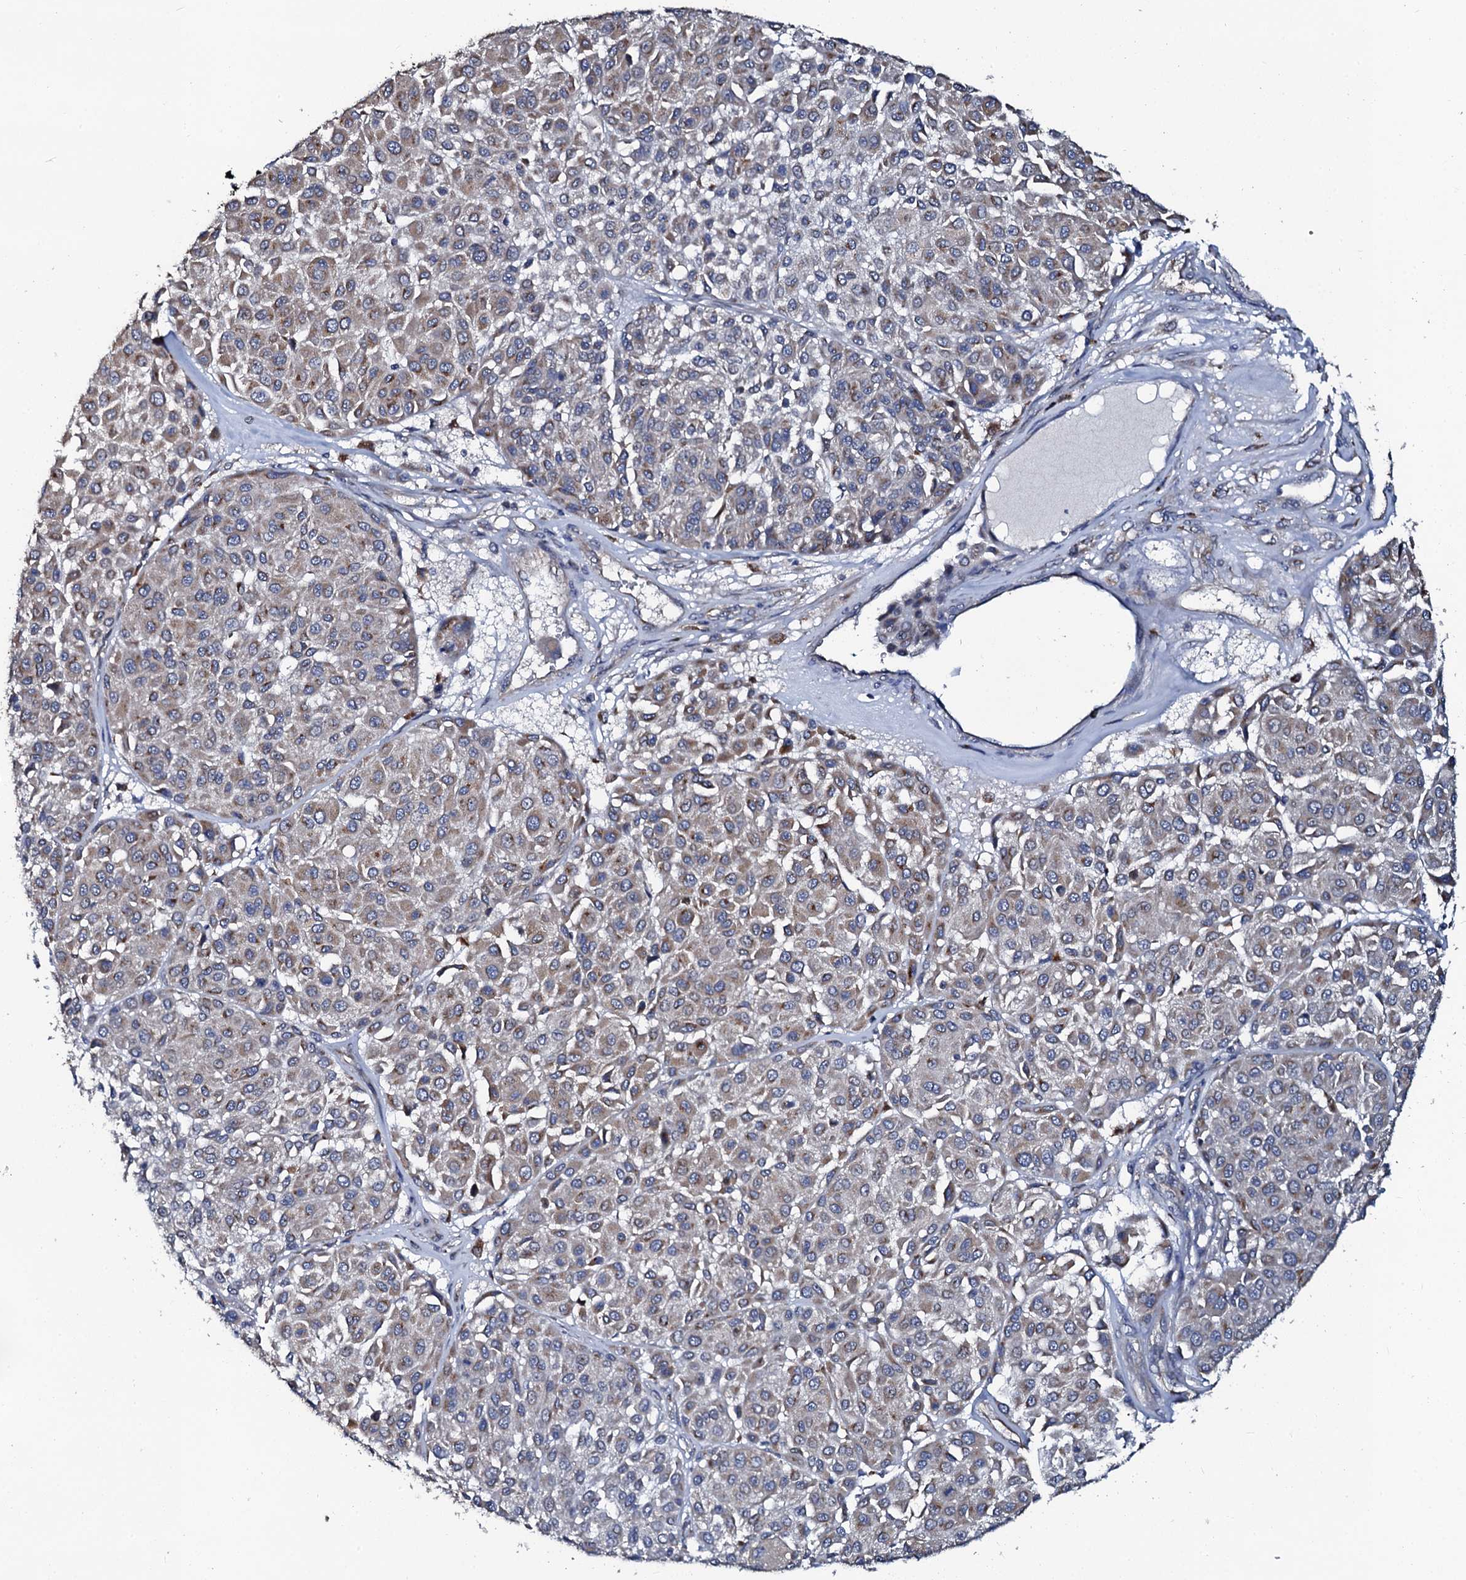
{"staining": {"intensity": "weak", "quantity": "25%-75%", "location": "cytoplasmic/membranous"}, "tissue": "melanoma", "cell_type": "Tumor cells", "image_type": "cancer", "snomed": [{"axis": "morphology", "description": "Malignant melanoma, Metastatic site"}, {"axis": "topography", "description": "Soft tissue"}], "caption": "The histopathology image displays a brown stain indicating the presence of a protein in the cytoplasmic/membranous of tumor cells in malignant melanoma (metastatic site). (Stains: DAB (3,3'-diaminobenzidine) in brown, nuclei in blue, Microscopy: brightfield microscopy at high magnification).", "gene": "GLCE", "patient": {"sex": "male", "age": 41}}